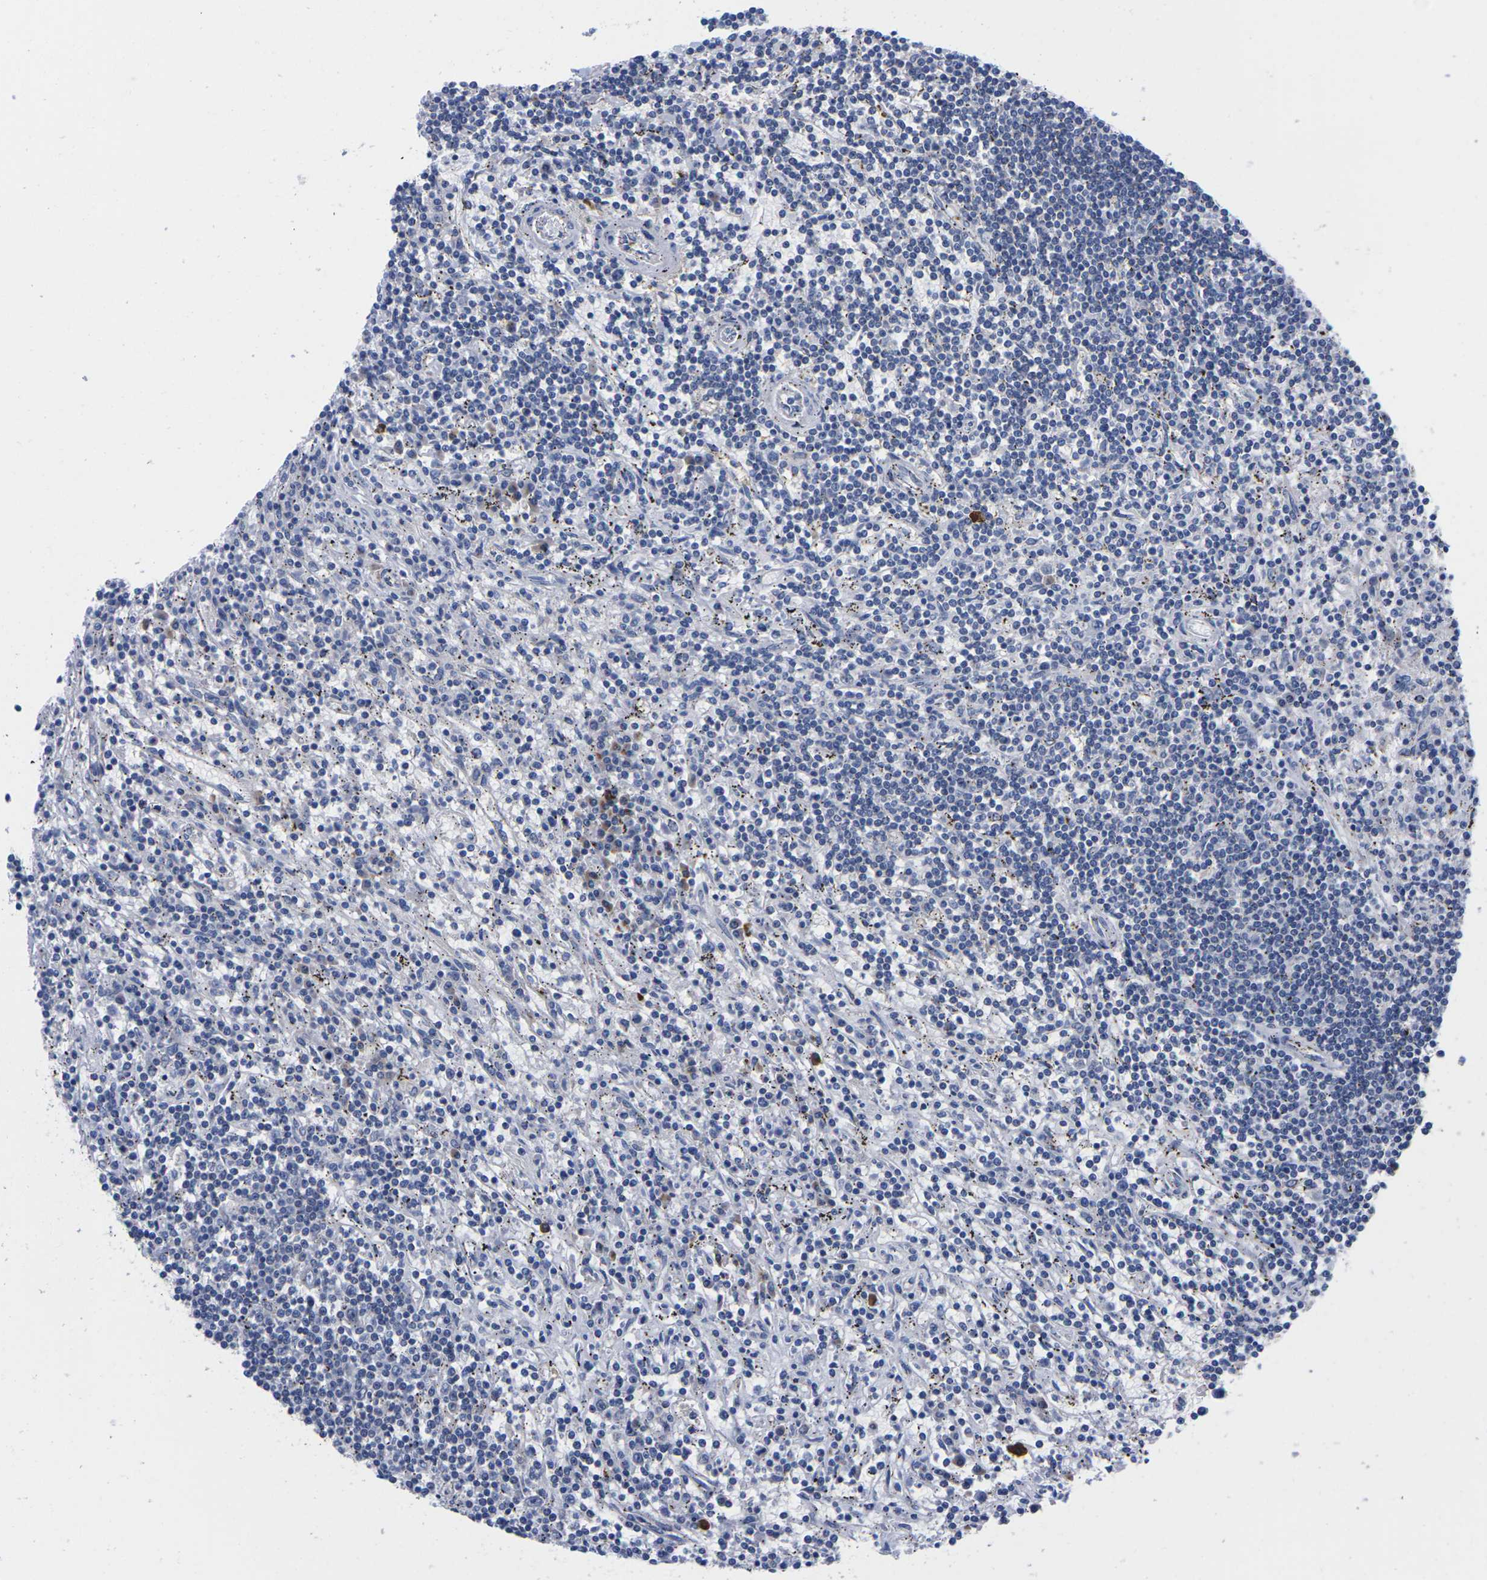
{"staining": {"intensity": "negative", "quantity": "none", "location": "none"}, "tissue": "lymphoma", "cell_type": "Tumor cells", "image_type": "cancer", "snomed": [{"axis": "morphology", "description": "Malignant lymphoma, non-Hodgkin's type, Low grade"}, {"axis": "topography", "description": "Spleen"}], "caption": "Micrograph shows no protein staining in tumor cells of lymphoma tissue.", "gene": "FAM210A", "patient": {"sex": "male", "age": 76}}